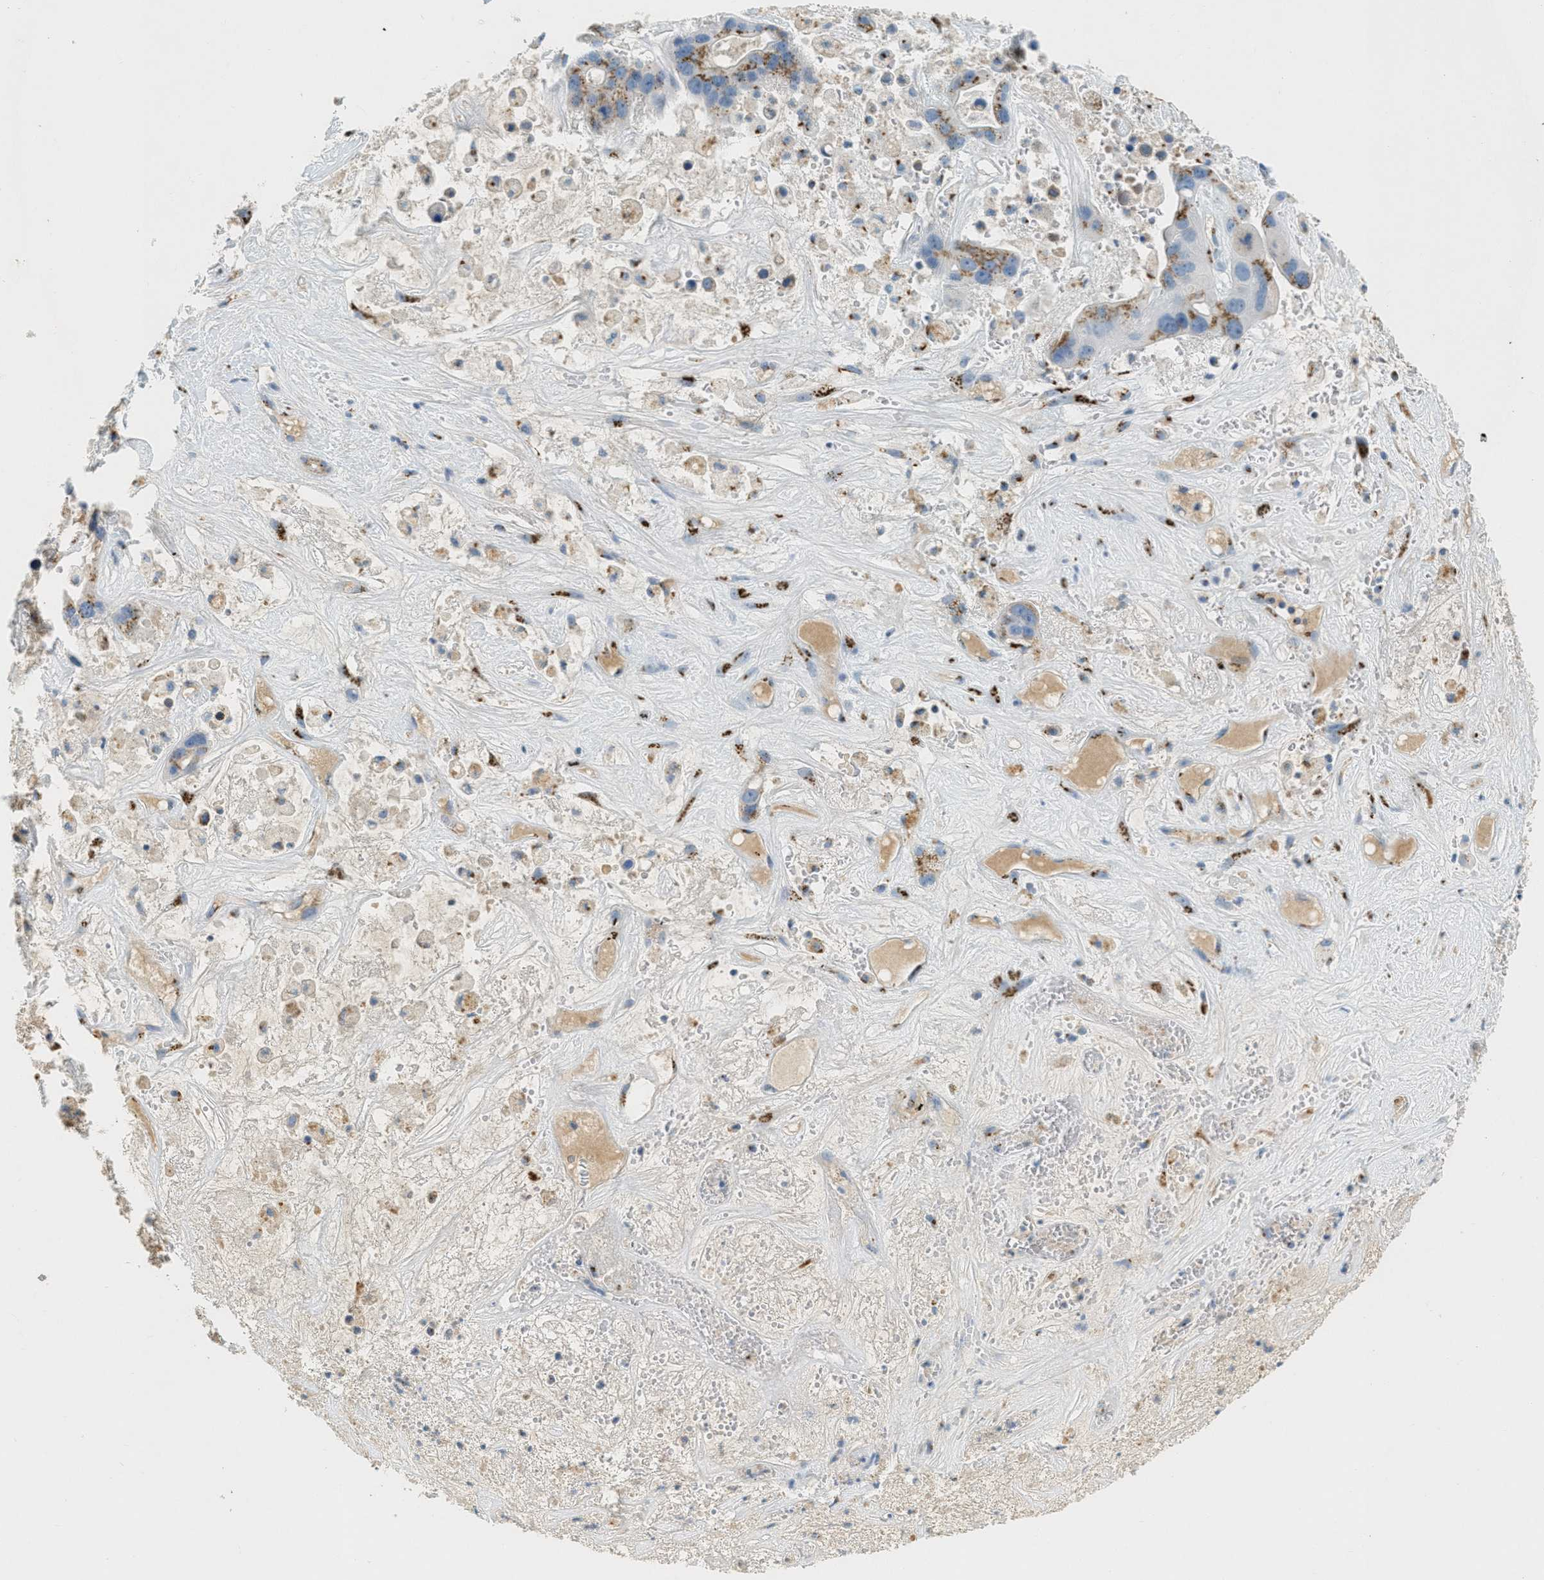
{"staining": {"intensity": "moderate", "quantity": "25%-75%", "location": "cytoplasmic/membranous"}, "tissue": "liver cancer", "cell_type": "Tumor cells", "image_type": "cancer", "snomed": [{"axis": "morphology", "description": "Cholangiocarcinoma"}, {"axis": "topography", "description": "Liver"}], "caption": "The histopathology image shows staining of liver cholangiocarcinoma, revealing moderate cytoplasmic/membranous protein positivity (brown color) within tumor cells.", "gene": "ENTPD4", "patient": {"sex": "female", "age": 65}}